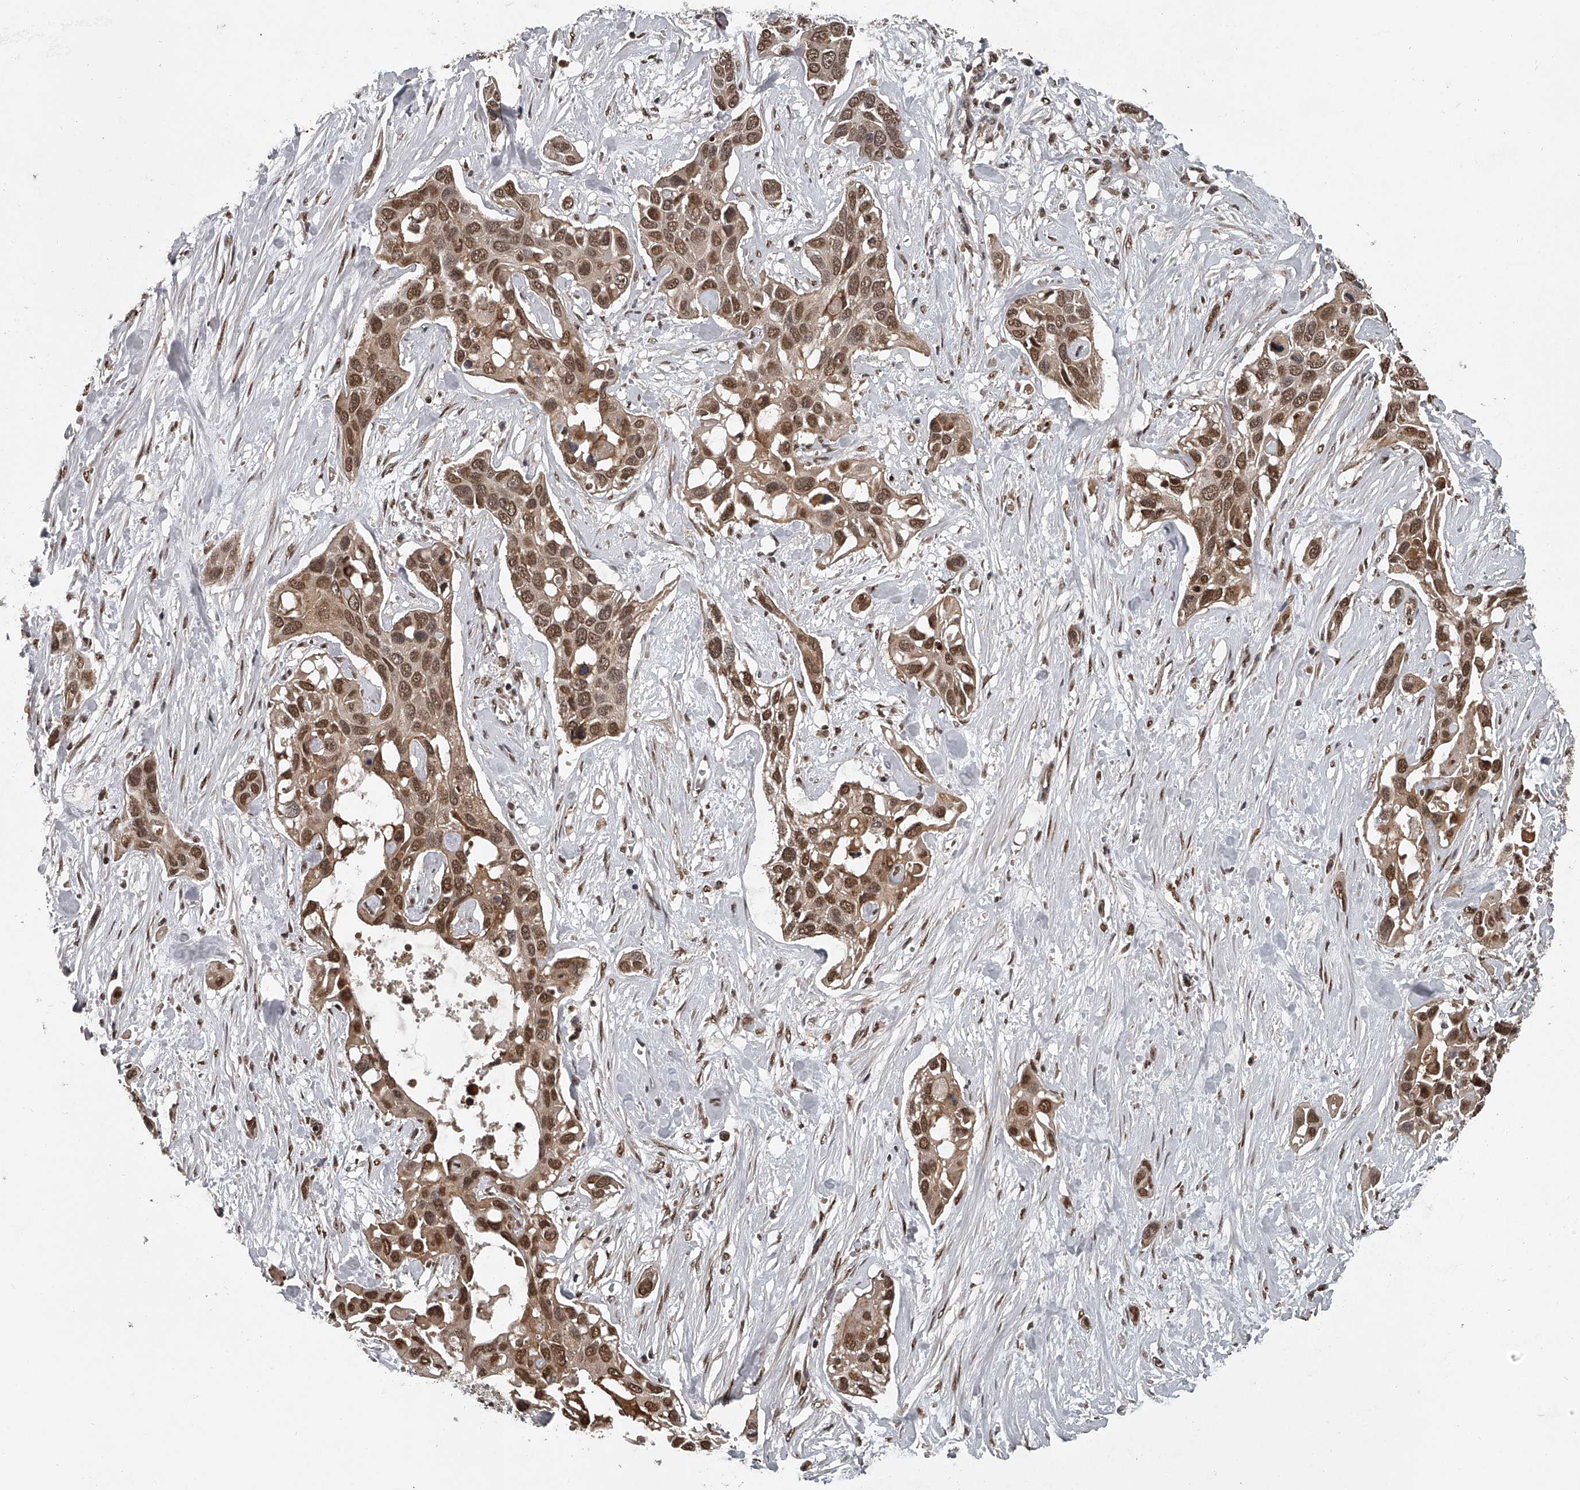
{"staining": {"intensity": "moderate", "quantity": ">75%", "location": "cytoplasmic/membranous,nuclear"}, "tissue": "pancreatic cancer", "cell_type": "Tumor cells", "image_type": "cancer", "snomed": [{"axis": "morphology", "description": "Adenocarcinoma, NOS"}, {"axis": "topography", "description": "Pancreas"}], "caption": "Immunohistochemistry (IHC) of human pancreatic cancer demonstrates medium levels of moderate cytoplasmic/membranous and nuclear staining in approximately >75% of tumor cells.", "gene": "PLEKHG1", "patient": {"sex": "female", "age": 60}}